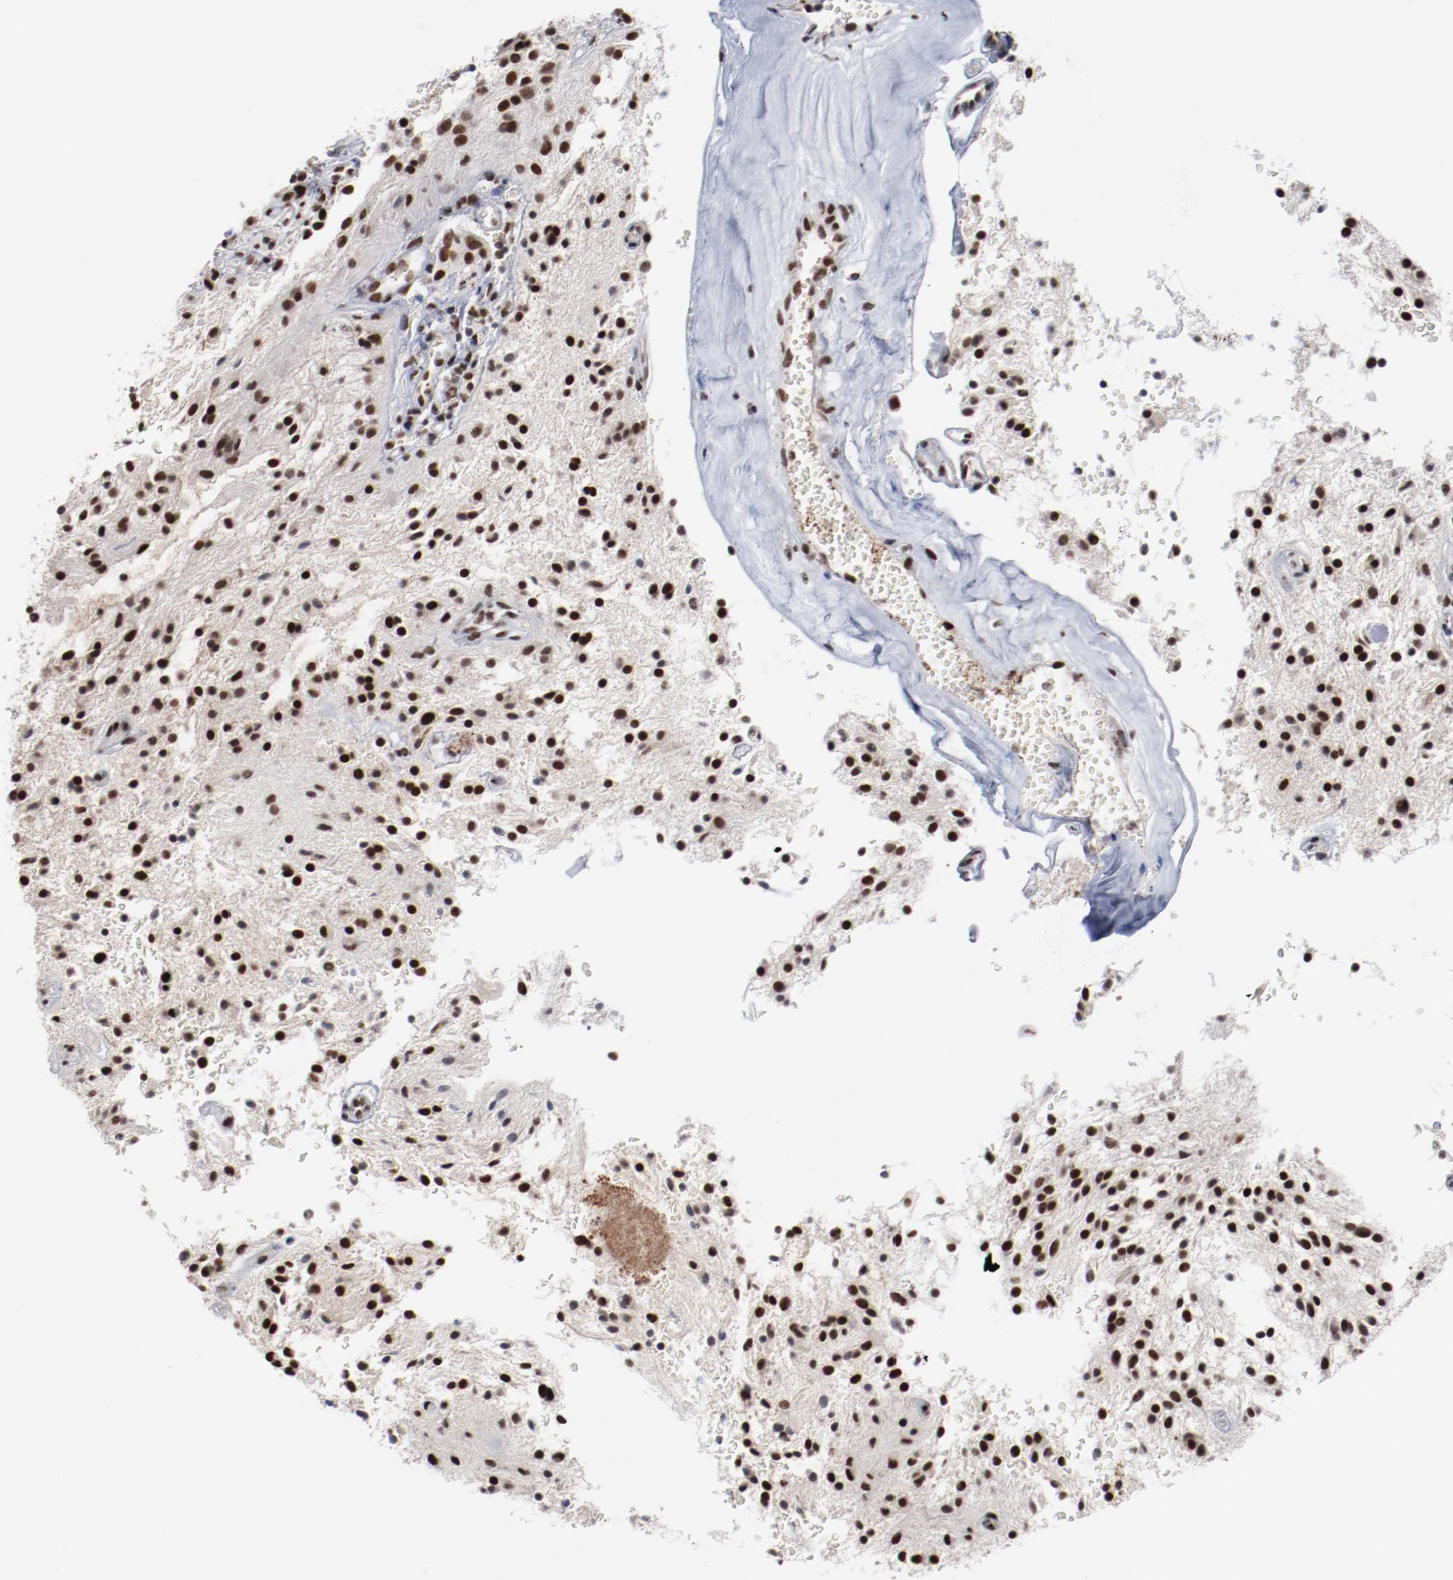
{"staining": {"intensity": "strong", "quantity": ">75%", "location": "nuclear"}, "tissue": "glioma", "cell_type": "Tumor cells", "image_type": "cancer", "snomed": [{"axis": "morphology", "description": "Glioma, malignant, NOS"}, {"axis": "topography", "description": "Cerebellum"}], "caption": "An immunohistochemistry image of tumor tissue is shown. Protein staining in brown shows strong nuclear positivity in glioma (malignant) within tumor cells.", "gene": "BUB3", "patient": {"sex": "female", "age": 10}}